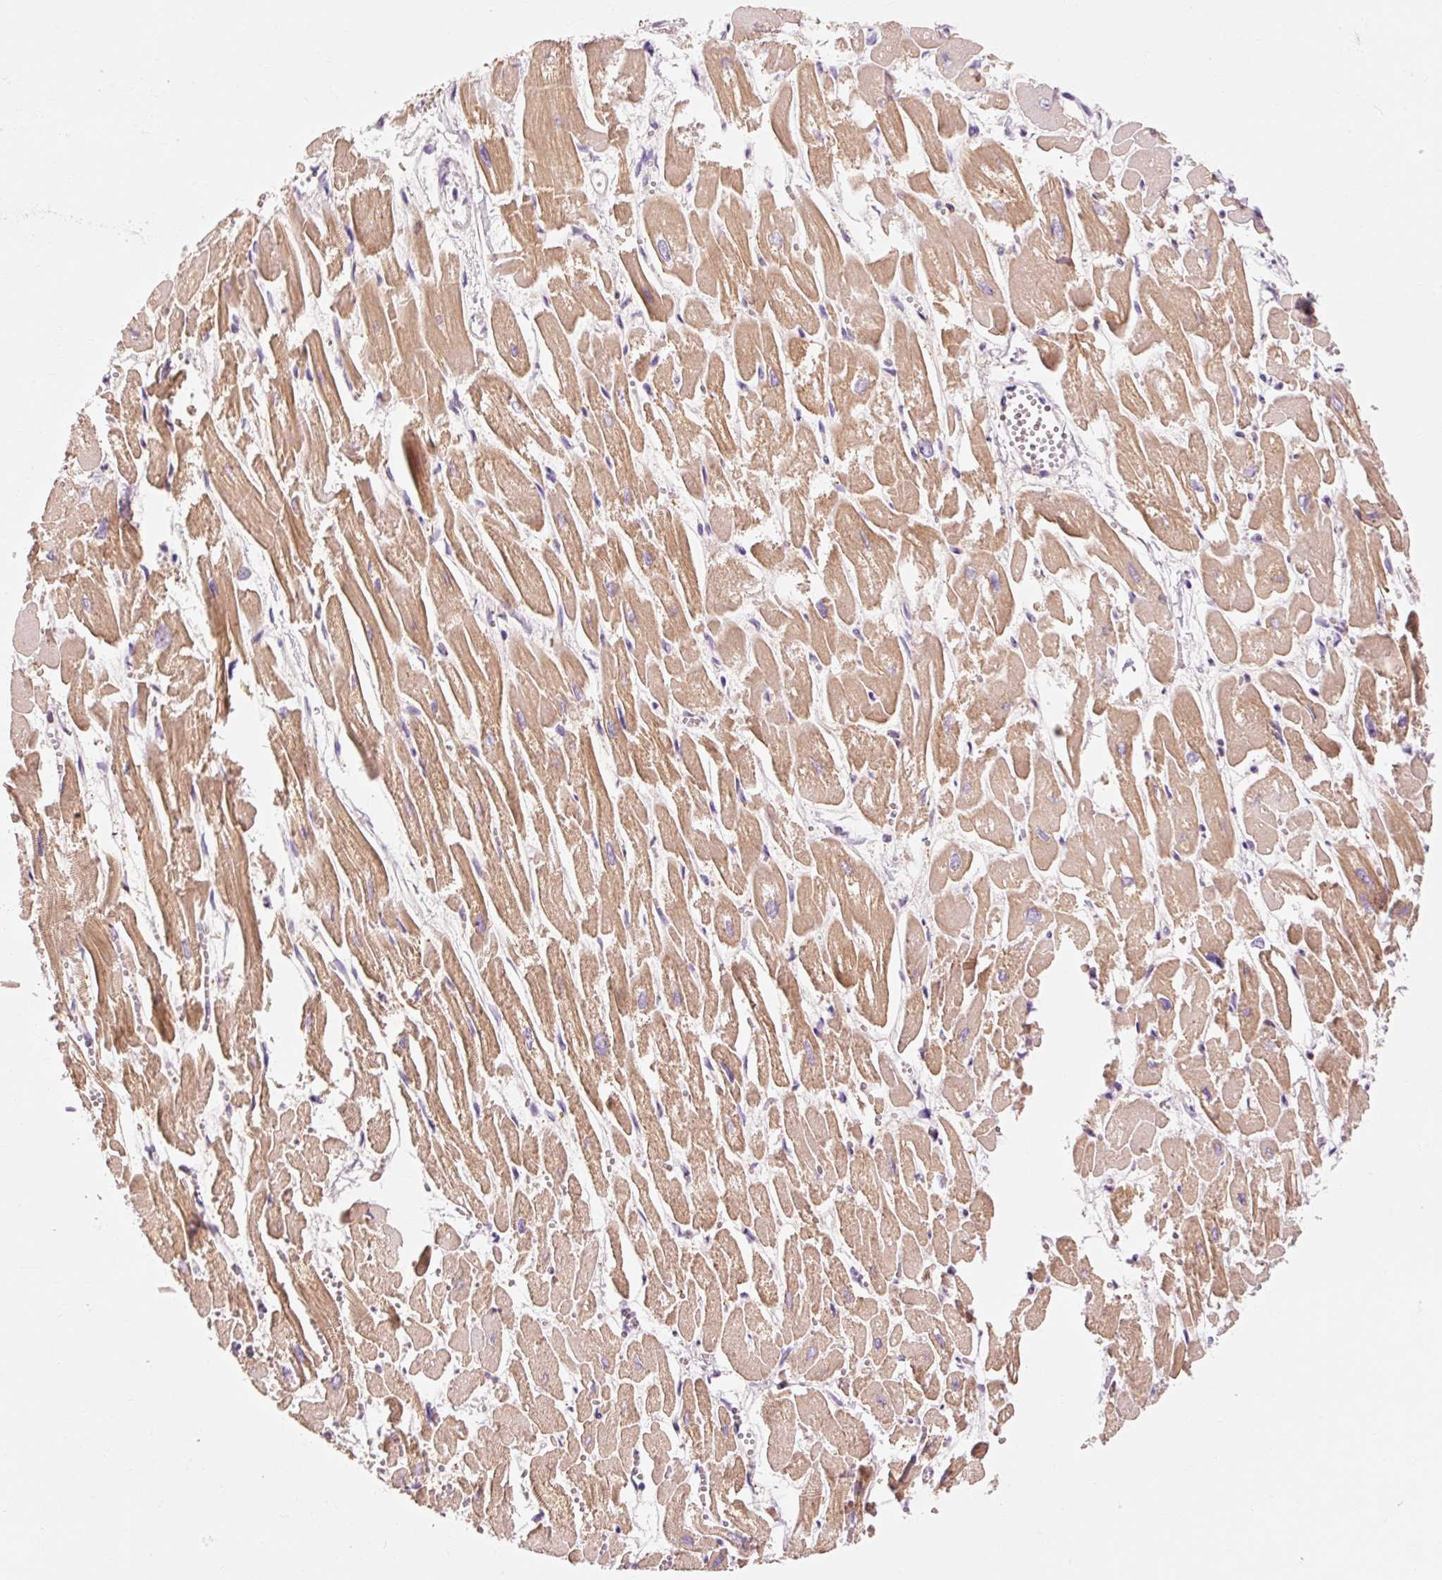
{"staining": {"intensity": "moderate", "quantity": "25%-75%", "location": "cytoplasmic/membranous"}, "tissue": "heart muscle", "cell_type": "Cardiomyocytes", "image_type": "normal", "snomed": [{"axis": "morphology", "description": "Normal tissue, NOS"}, {"axis": "topography", "description": "Heart"}], "caption": "Approximately 25%-75% of cardiomyocytes in unremarkable human heart muscle reveal moderate cytoplasmic/membranous protein positivity as visualized by brown immunohistochemical staining.", "gene": "OR8K1", "patient": {"sex": "male", "age": 54}}